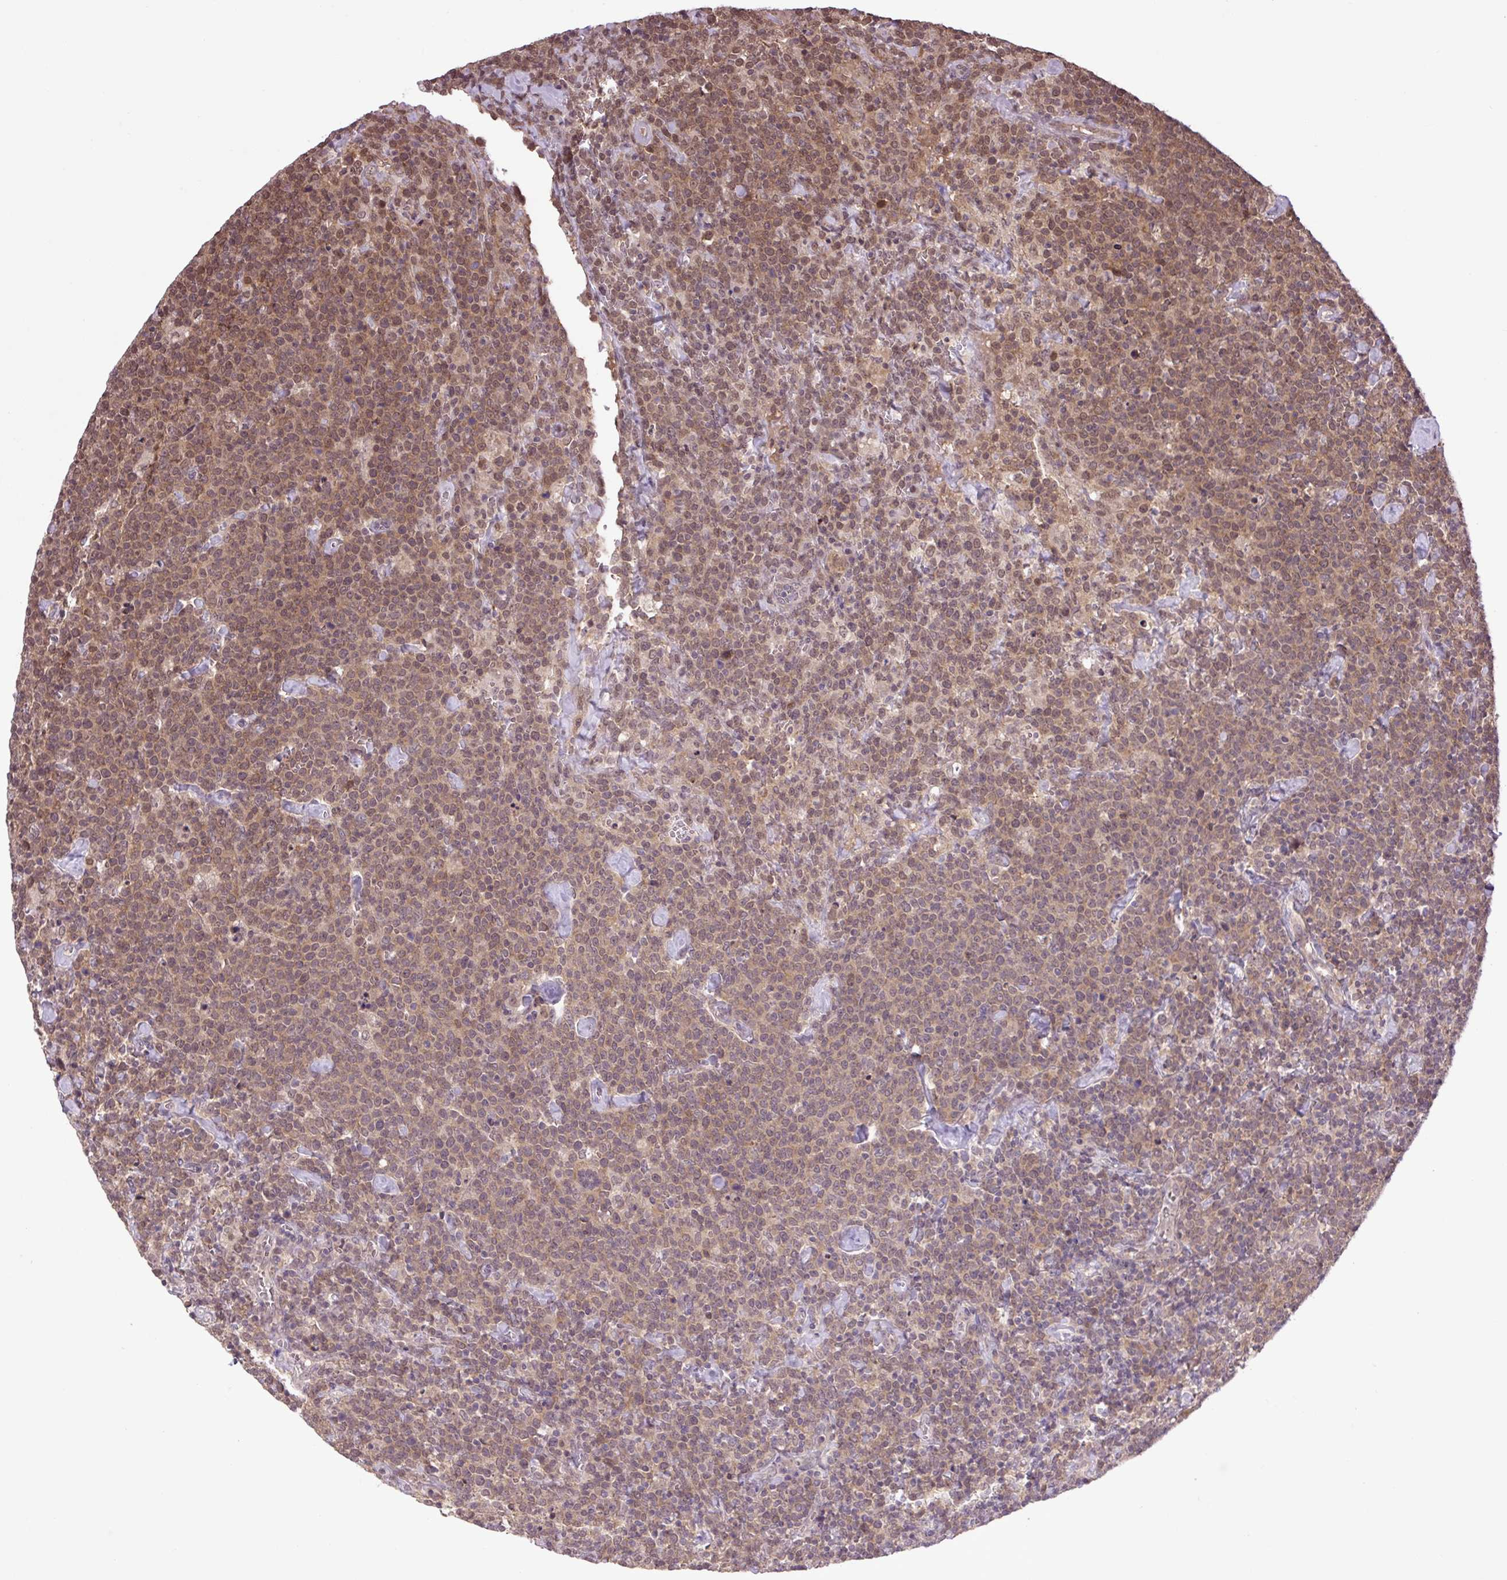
{"staining": {"intensity": "weak", "quantity": "25%-75%", "location": "nuclear"}, "tissue": "lymphoma", "cell_type": "Tumor cells", "image_type": "cancer", "snomed": [{"axis": "morphology", "description": "Malignant lymphoma, non-Hodgkin's type, High grade"}, {"axis": "topography", "description": "Lymph node"}], "caption": "Weak nuclear protein expression is appreciated in about 25%-75% of tumor cells in lymphoma. The staining was performed using DAB (3,3'-diaminobenzidine) to visualize the protein expression in brown, while the nuclei were stained in blue with hematoxylin (Magnification: 20x).", "gene": "SGTA", "patient": {"sex": "male", "age": 61}}